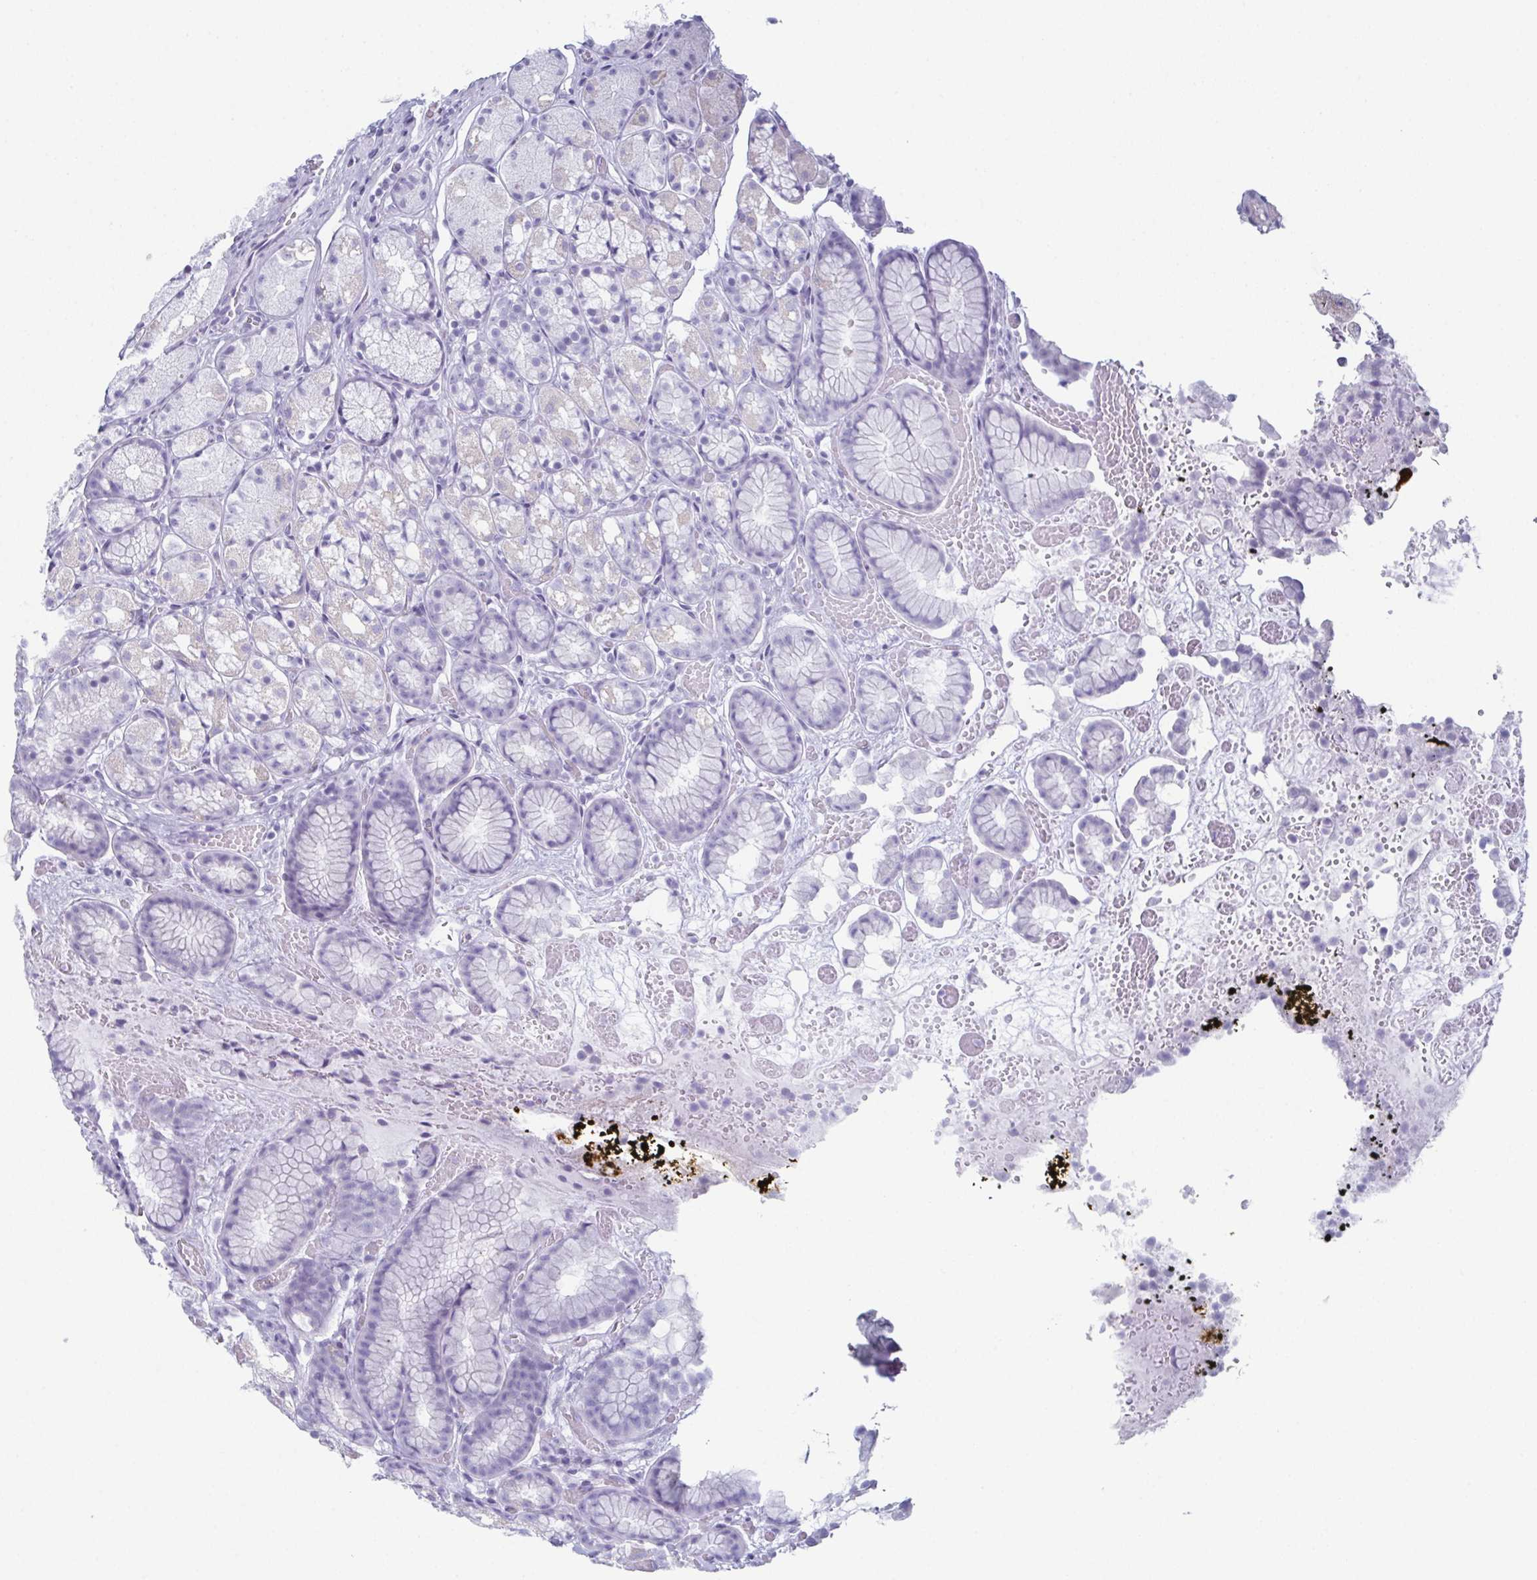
{"staining": {"intensity": "negative", "quantity": "none", "location": "none"}, "tissue": "stomach", "cell_type": "Glandular cells", "image_type": "normal", "snomed": [{"axis": "morphology", "description": "Normal tissue, NOS"}, {"axis": "topography", "description": "Smooth muscle"}, {"axis": "topography", "description": "Stomach"}], "caption": "High magnification brightfield microscopy of unremarkable stomach stained with DAB (3,3'-diaminobenzidine) (brown) and counterstained with hematoxylin (blue): glandular cells show no significant staining. (Stains: DAB (3,3'-diaminobenzidine) immunohistochemistry with hematoxylin counter stain, Microscopy: brightfield microscopy at high magnification).", "gene": "ENKUR", "patient": {"sex": "male", "age": 70}}